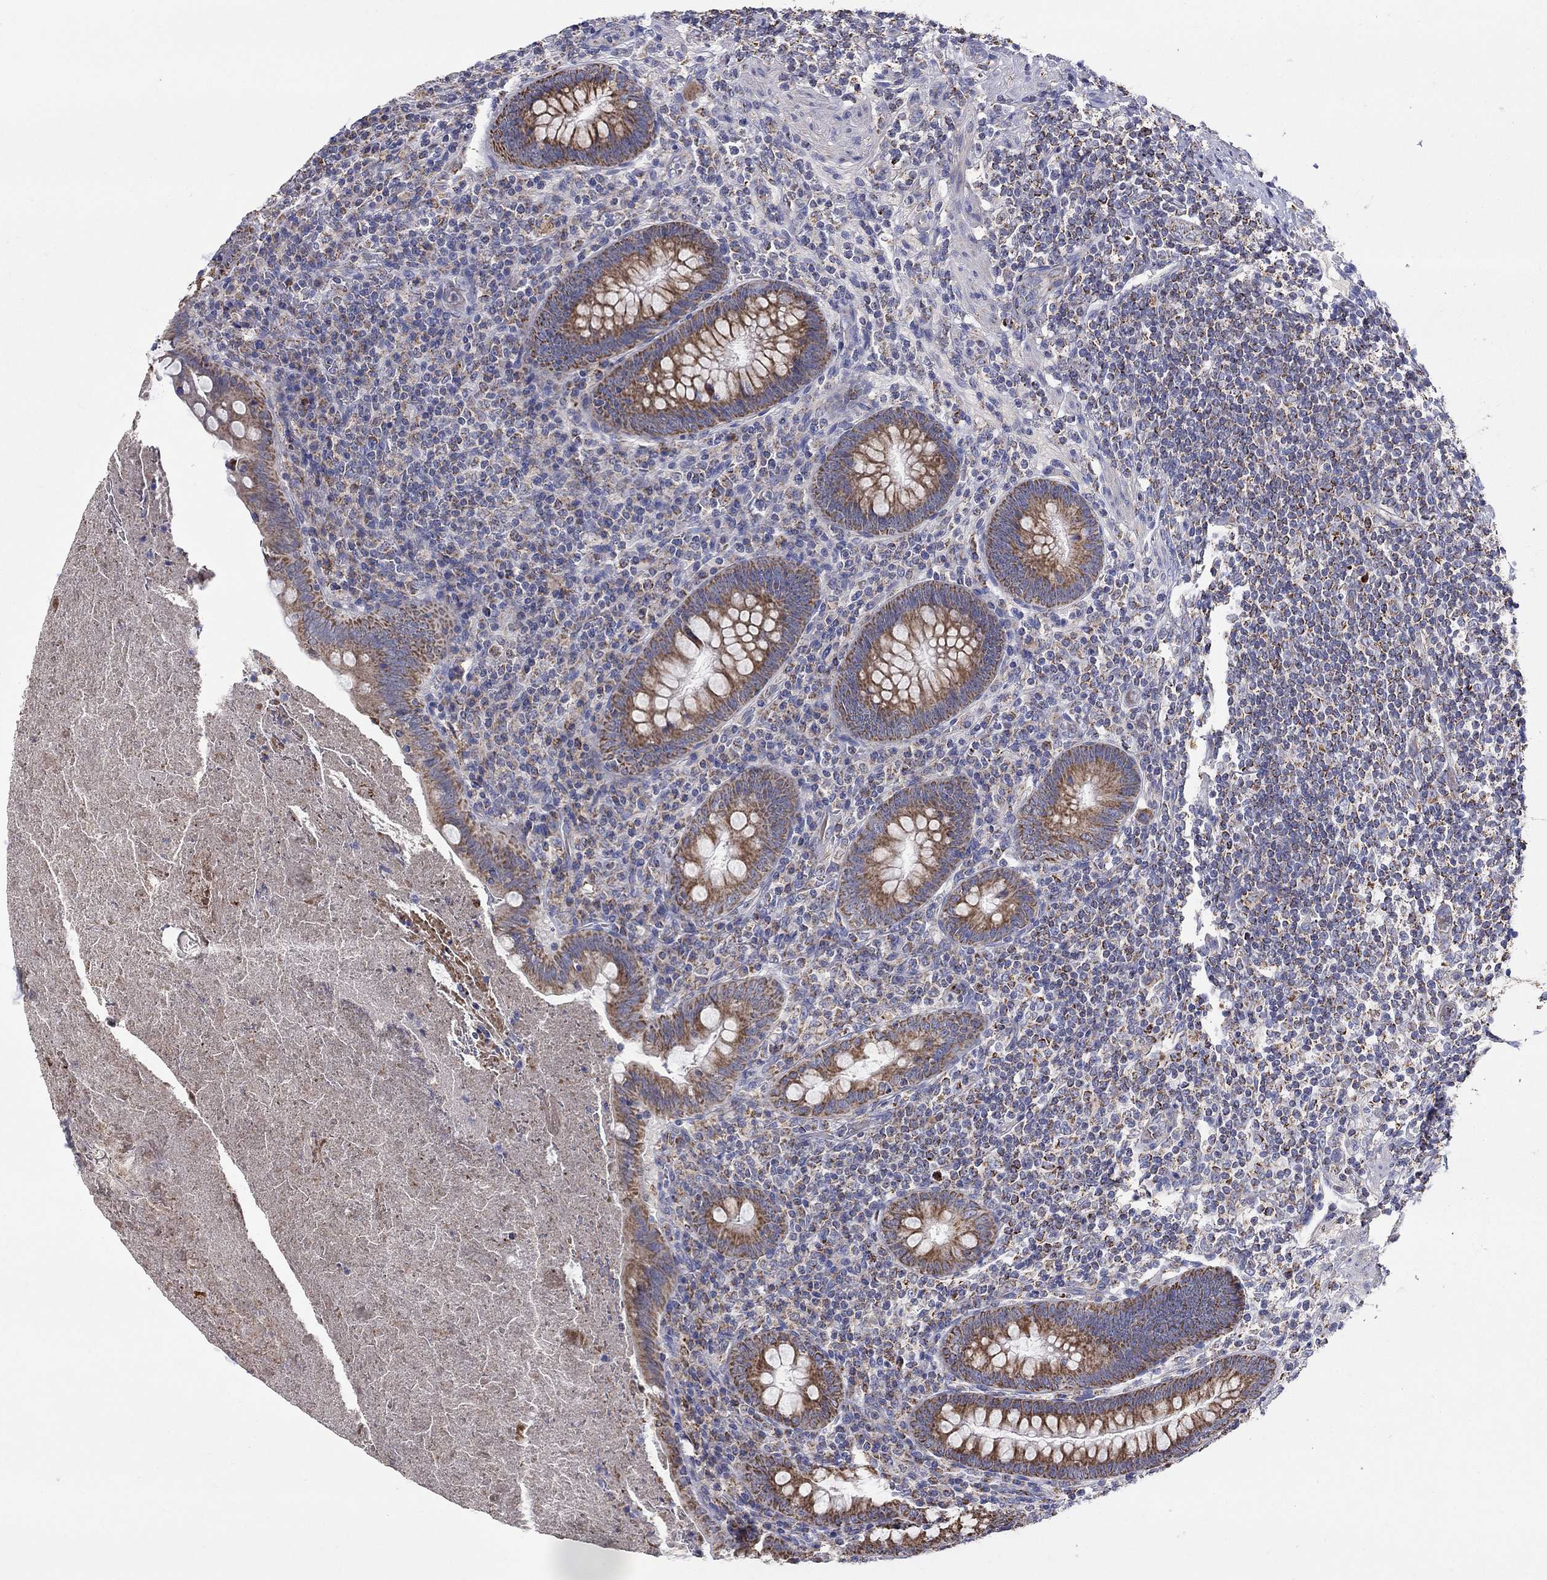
{"staining": {"intensity": "moderate", "quantity": ">75%", "location": "cytoplasmic/membranous"}, "tissue": "appendix", "cell_type": "Glandular cells", "image_type": "normal", "snomed": [{"axis": "morphology", "description": "Normal tissue, NOS"}, {"axis": "topography", "description": "Appendix"}], "caption": "Immunohistochemistry (IHC) (DAB (3,3'-diaminobenzidine)) staining of normal human appendix shows moderate cytoplasmic/membranous protein expression in about >75% of glandular cells.", "gene": "HPS5", "patient": {"sex": "male", "age": 47}}